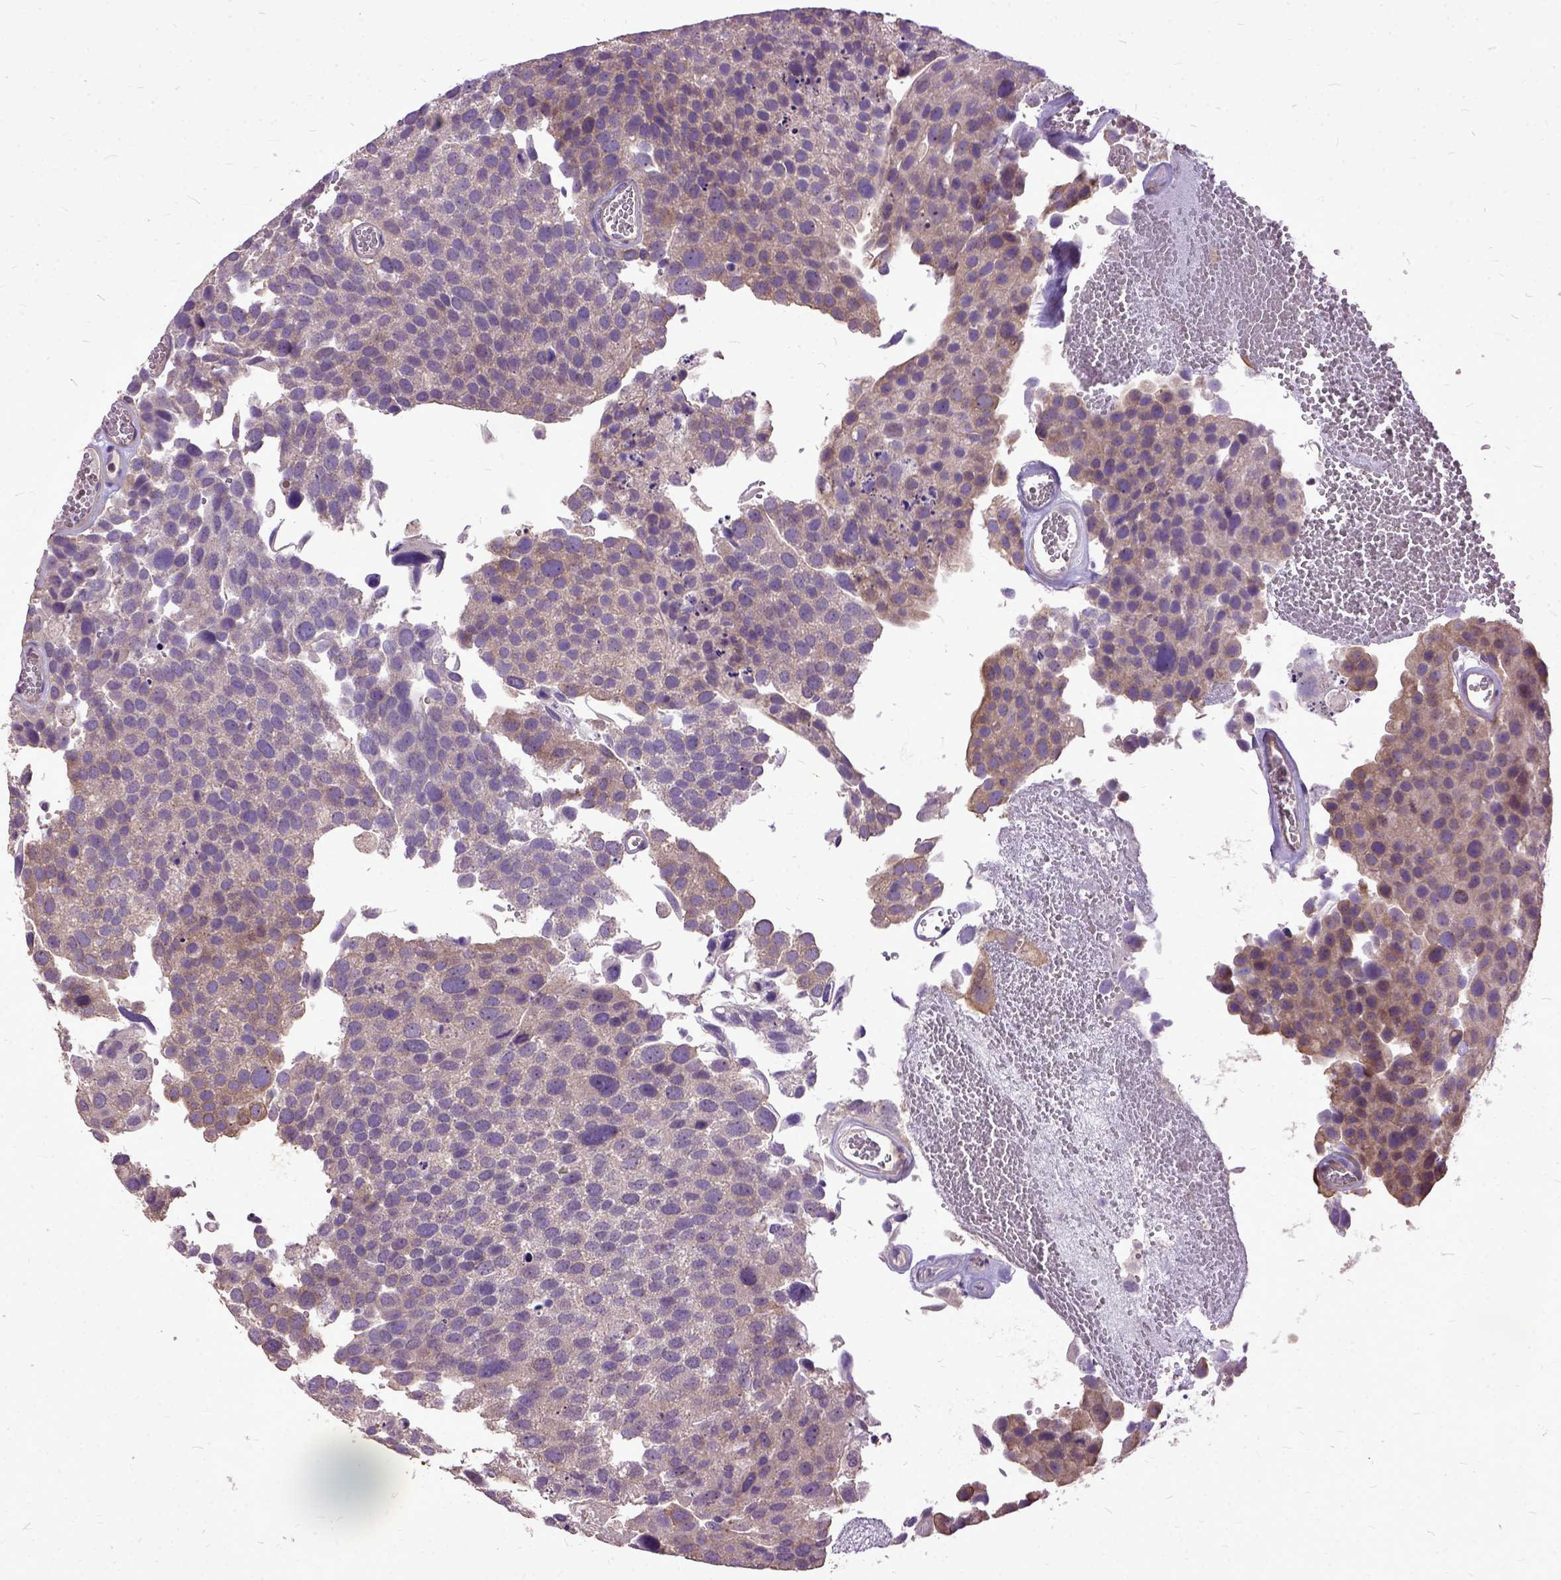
{"staining": {"intensity": "weak", "quantity": "25%-75%", "location": "cytoplasmic/membranous"}, "tissue": "urothelial cancer", "cell_type": "Tumor cells", "image_type": "cancer", "snomed": [{"axis": "morphology", "description": "Urothelial carcinoma, Low grade"}, {"axis": "topography", "description": "Urinary bladder"}], "caption": "Protein expression analysis of urothelial carcinoma (low-grade) reveals weak cytoplasmic/membranous expression in approximately 25%-75% of tumor cells. The staining is performed using DAB brown chromogen to label protein expression. The nuclei are counter-stained blue using hematoxylin.", "gene": "AREG", "patient": {"sex": "female", "age": 69}}